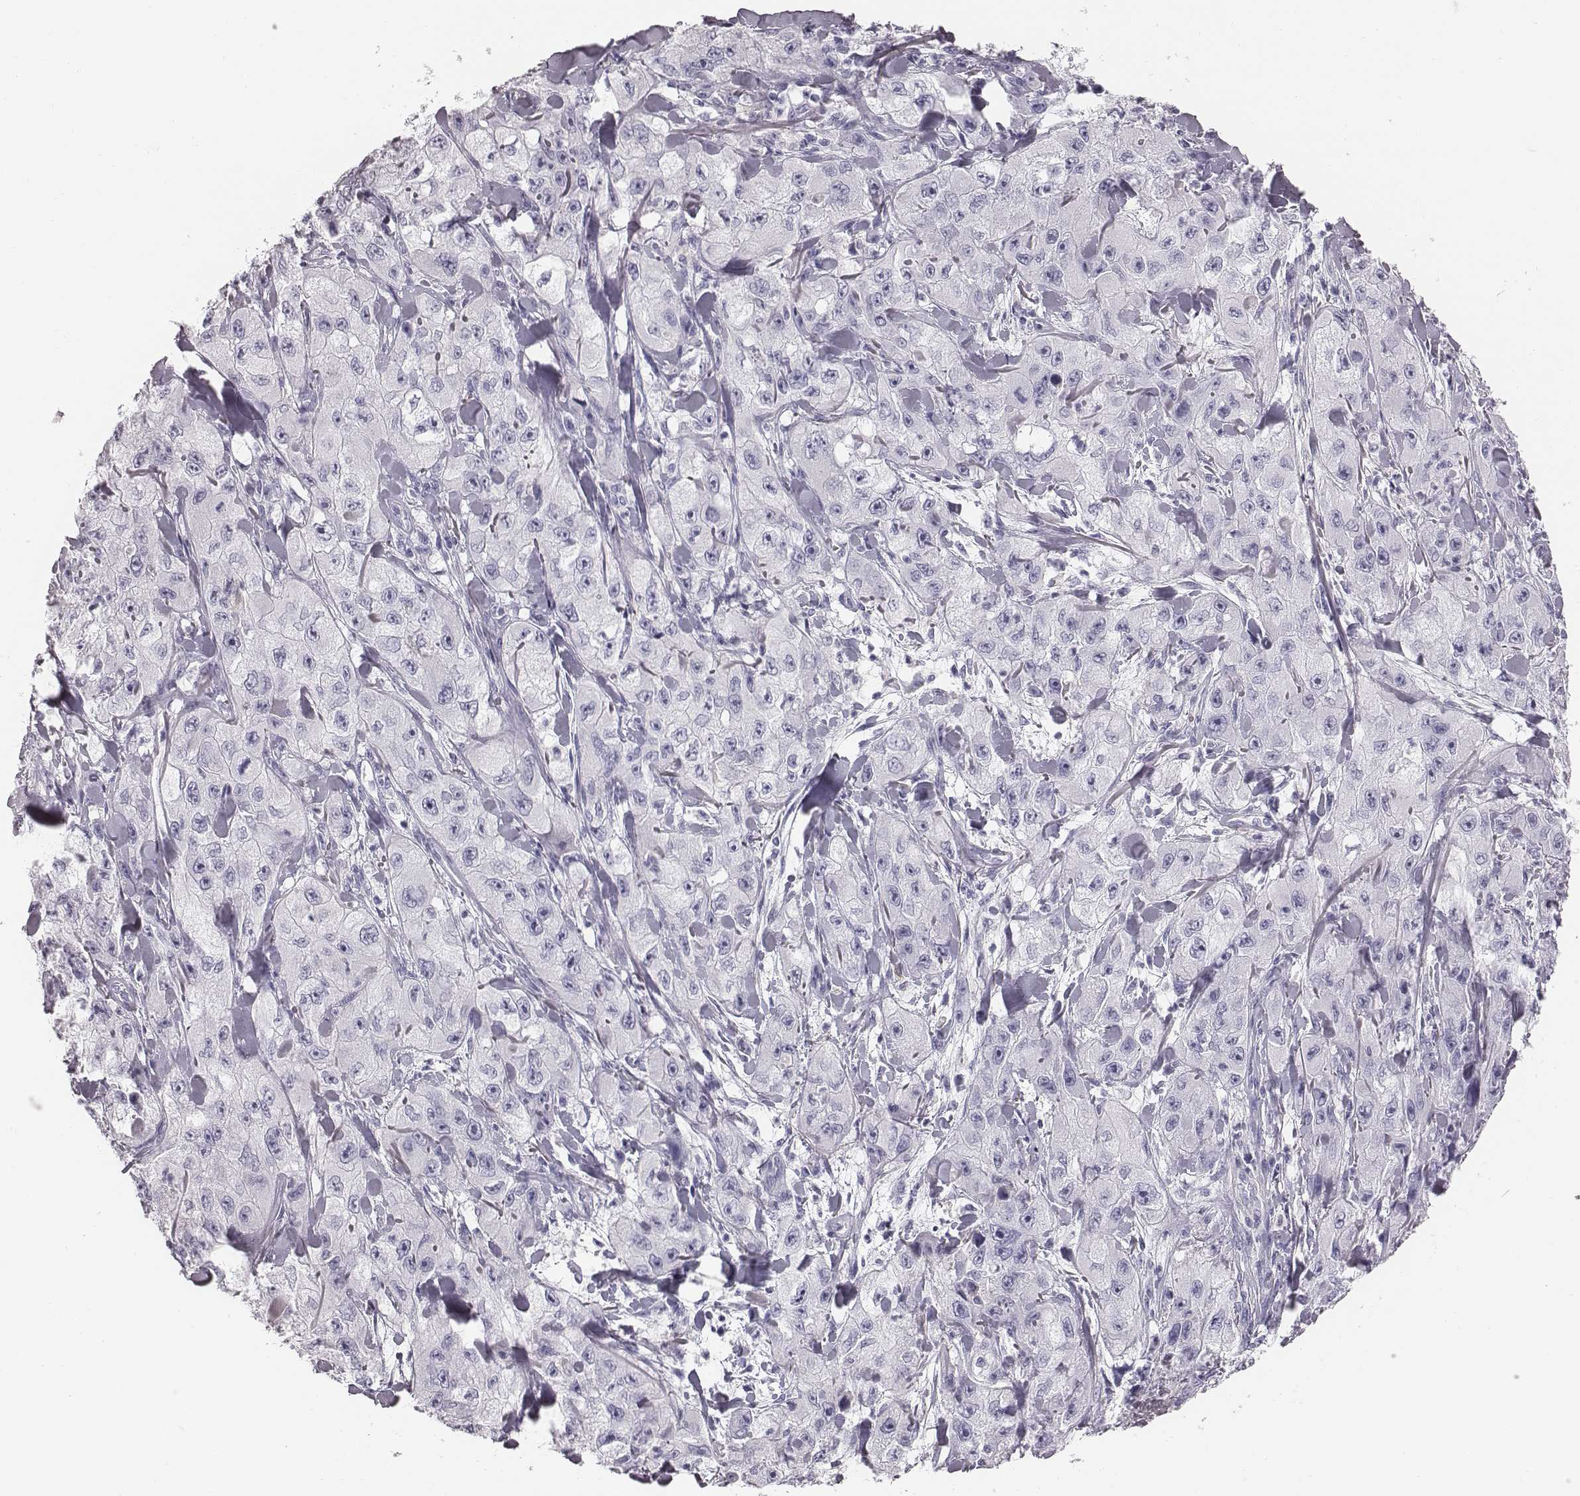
{"staining": {"intensity": "negative", "quantity": "none", "location": "none"}, "tissue": "skin cancer", "cell_type": "Tumor cells", "image_type": "cancer", "snomed": [{"axis": "morphology", "description": "Squamous cell carcinoma, NOS"}, {"axis": "topography", "description": "Skin"}, {"axis": "topography", "description": "Subcutis"}], "caption": "An IHC photomicrograph of skin cancer (squamous cell carcinoma) is shown. There is no staining in tumor cells of skin cancer (squamous cell carcinoma).", "gene": "CRISP1", "patient": {"sex": "male", "age": 73}}